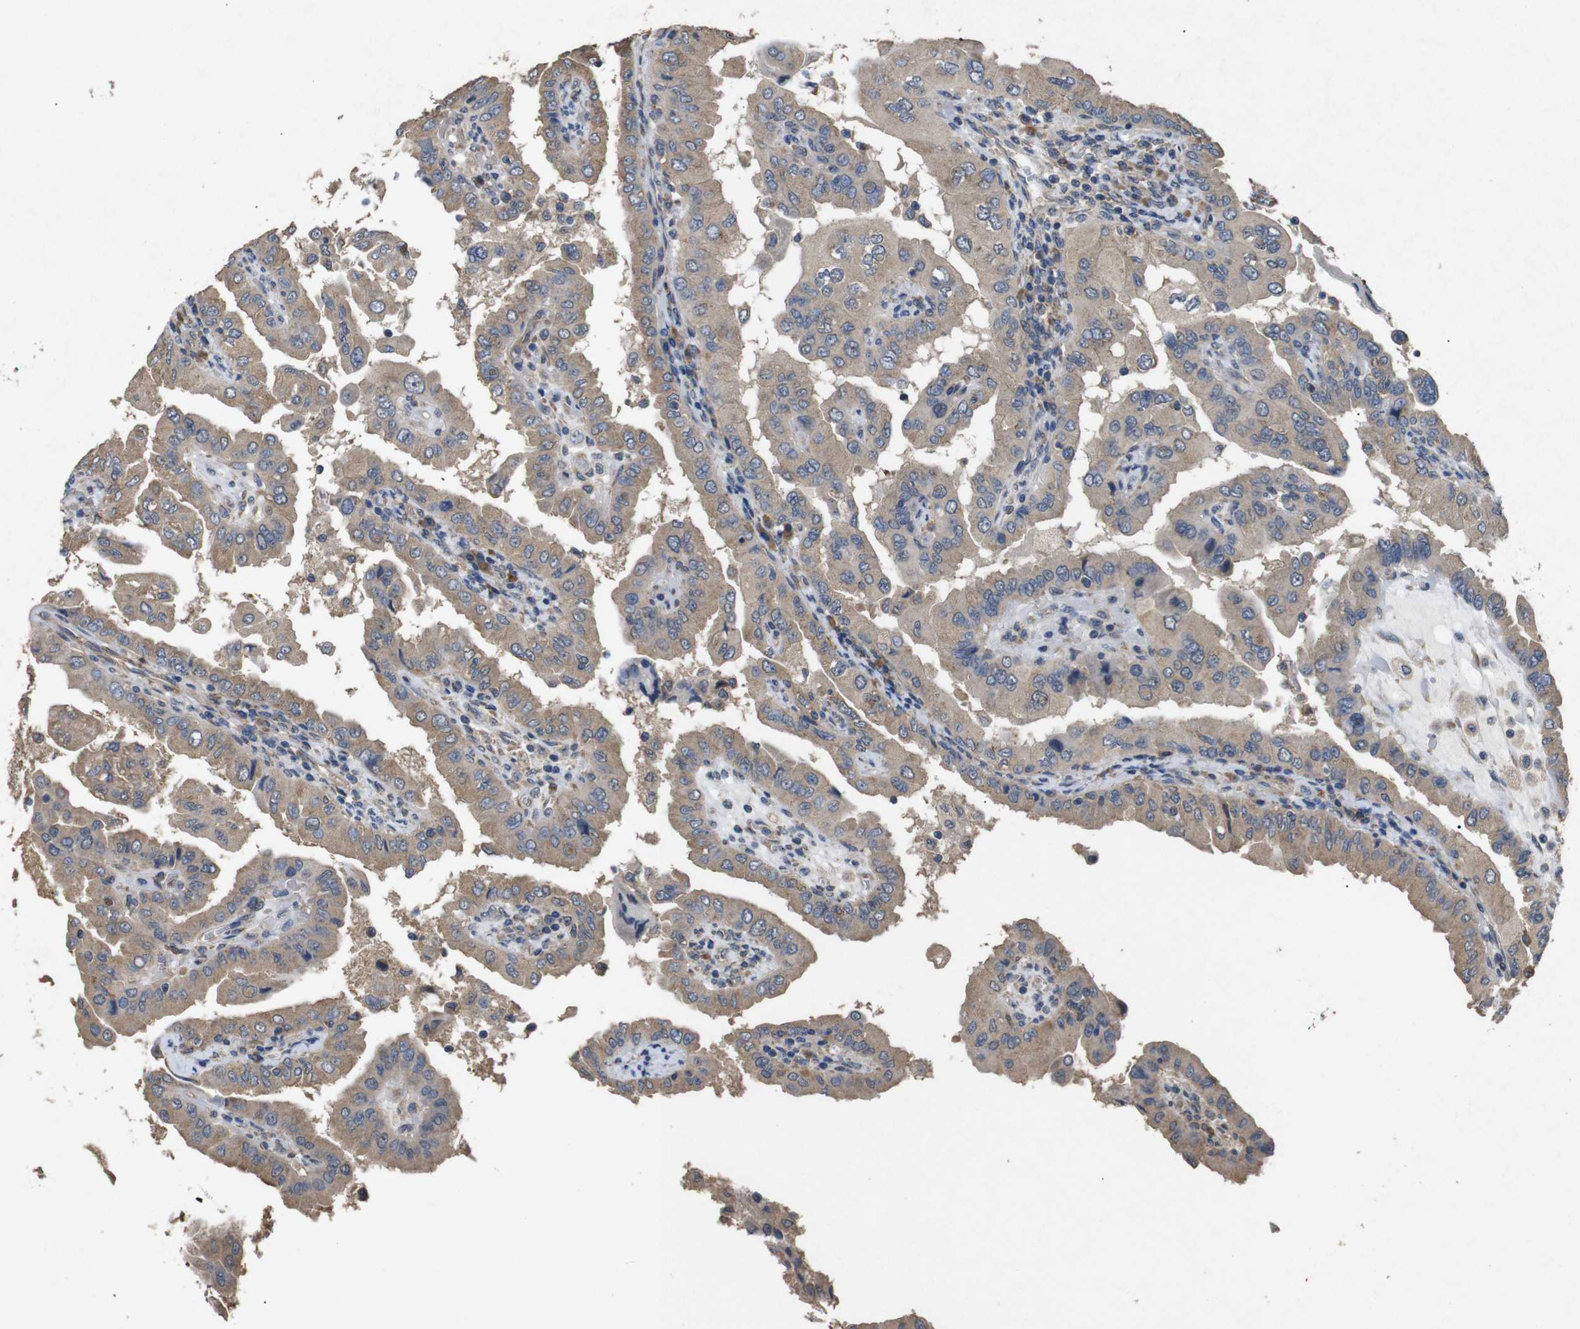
{"staining": {"intensity": "moderate", "quantity": ">75%", "location": "cytoplasmic/membranous"}, "tissue": "thyroid cancer", "cell_type": "Tumor cells", "image_type": "cancer", "snomed": [{"axis": "morphology", "description": "Papillary adenocarcinoma, NOS"}, {"axis": "topography", "description": "Thyroid gland"}], "caption": "Thyroid papillary adenocarcinoma tissue displays moderate cytoplasmic/membranous positivity in about >75% of tumor cells, visualized by immunohistochemistry.", "gene": "BNIP3", "patient": {"sex": "male", "age": 33}}